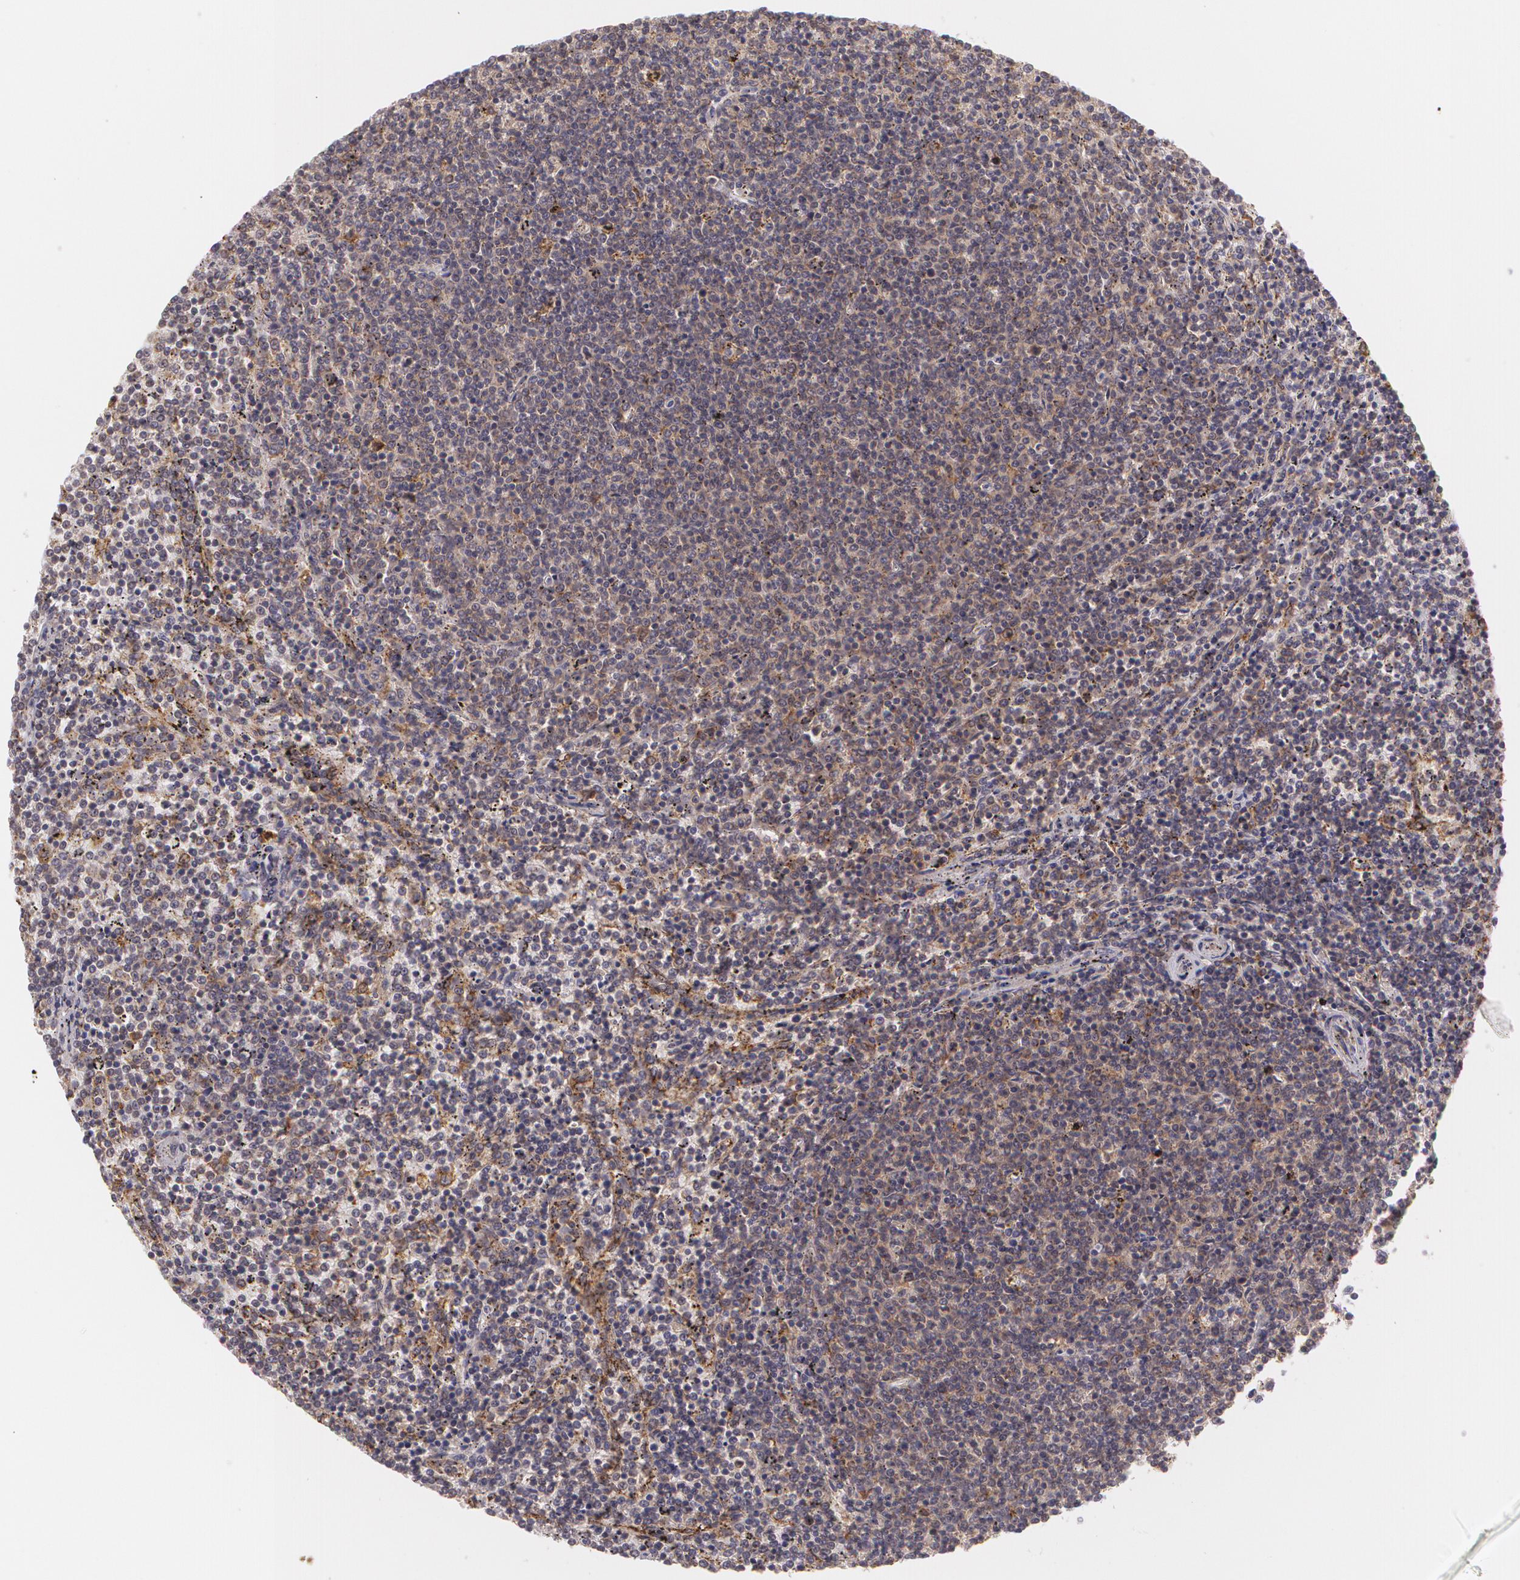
{"staining": {"intensity": "negative", "quantity": "none", "location": "none"}, "tissue": "lymphoma", "cell_type": "Tumor cells", "image_type": "cancer", "snomed": [{"axis": "morphology", "description": "Malignant lymphoma, non-Hodgkin's type, Low grade"}, {"axis": "topography", "description": "Spleen"}], "caption": "Immunohistochemistry of low-grade malignant lymphoma, non-Hodgkin's type reveals no positivity in tumor cells.", "gene": "CCL17", "patient": {"sex": "female", "age": 50}}